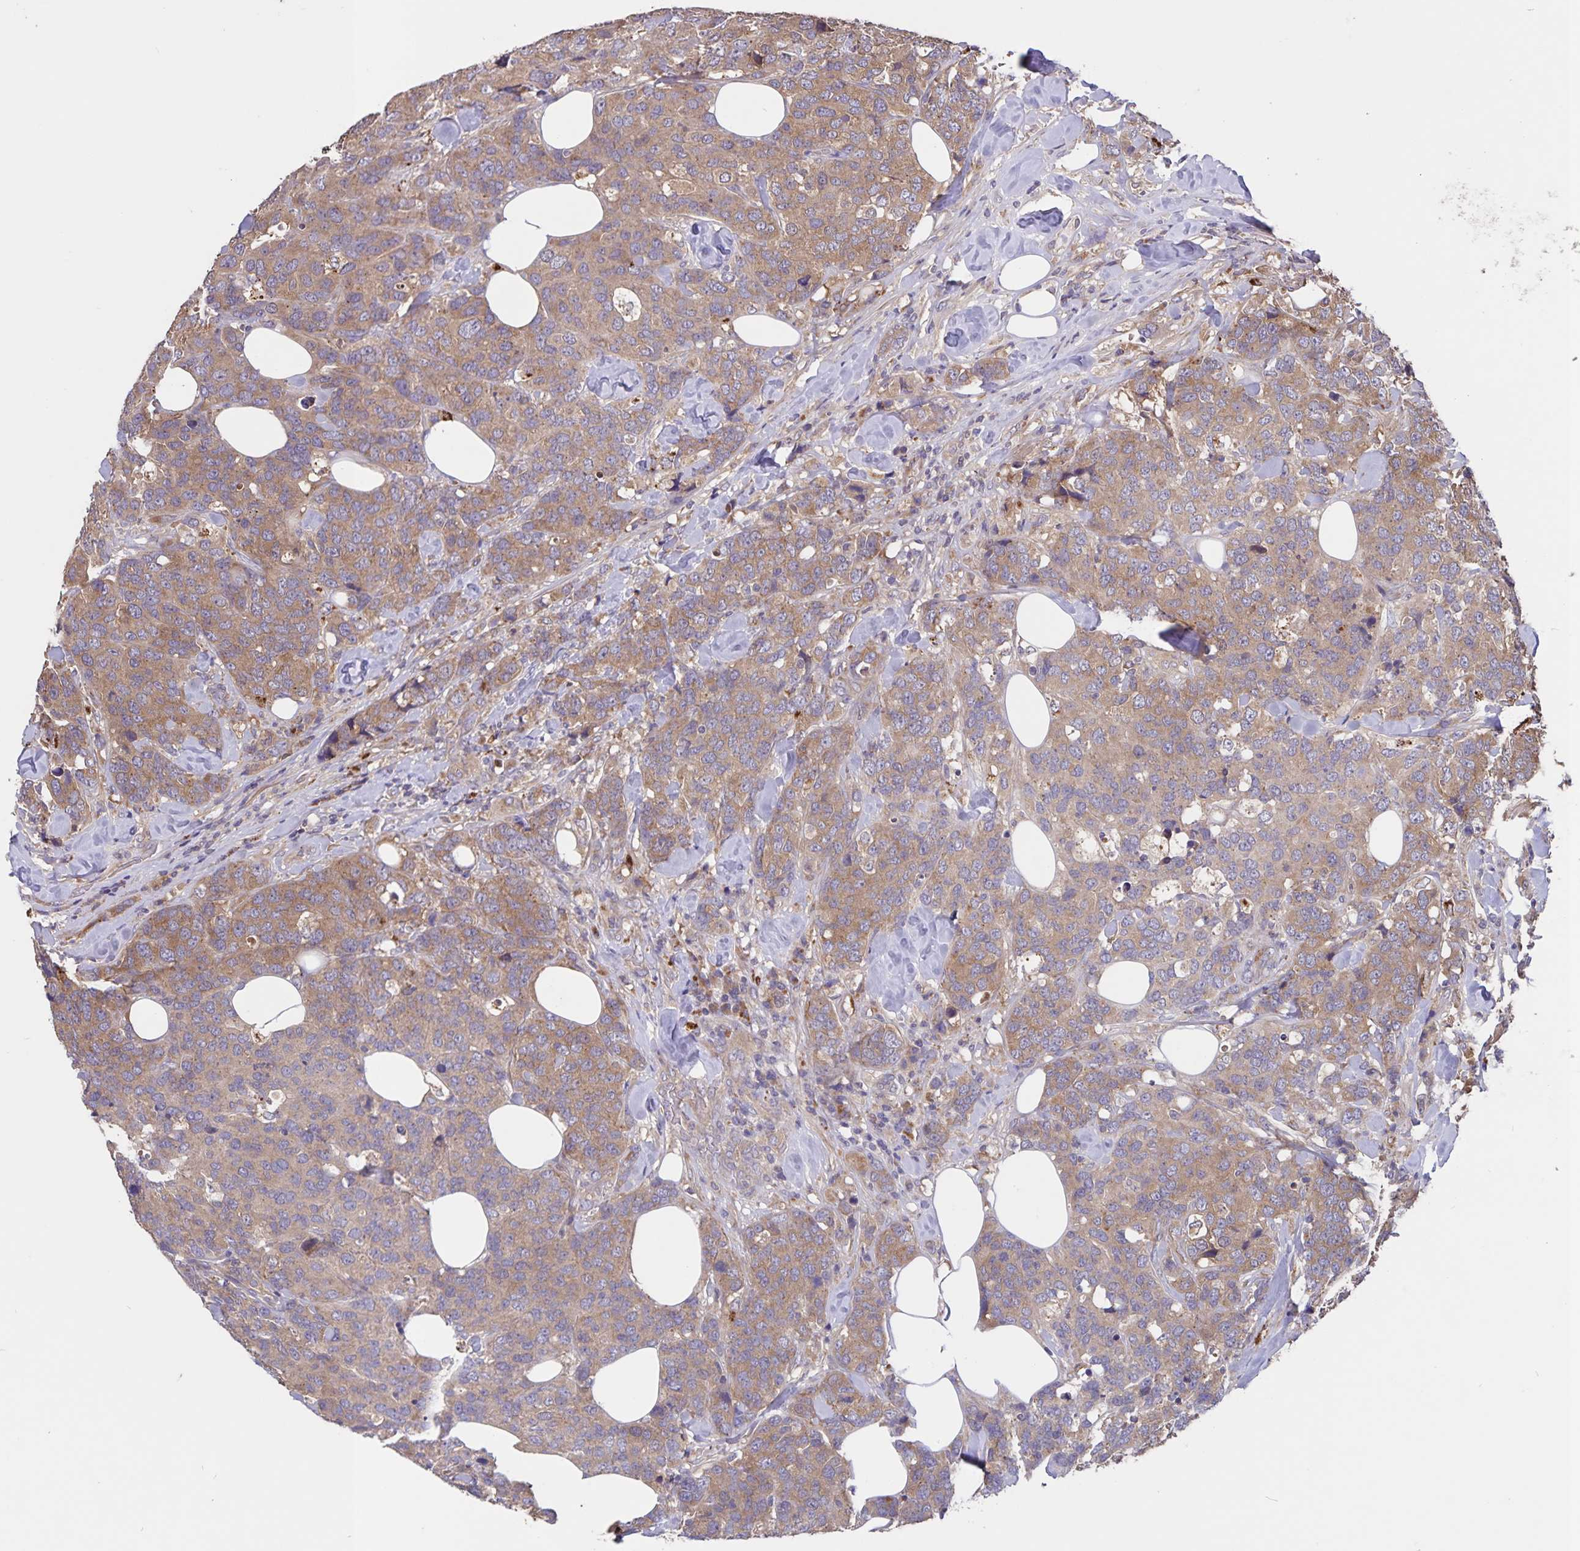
{"staining": {"intensity": "moderate", "quantity": ">75%", "location": "cytoplasmic/membranous"}, "tissue": "breast cancer", "cell_type": "Tumor cells", "image_type": "cancer", "snomed": [{"axis": "morphology", "description": "Lobular carcinoma"}, {"axis": "topography", "description": "Breast"}], "caption": "DAB (3,3'-diaminobenzidine) immunohistochemical staining of human breast lobular carcinoma exhibits moderate cytoplasmic/membranous protein staining in about >75% of tumor cells.", "gene": "FBXL16", "patient": {"sex": "female", "age": 59}}